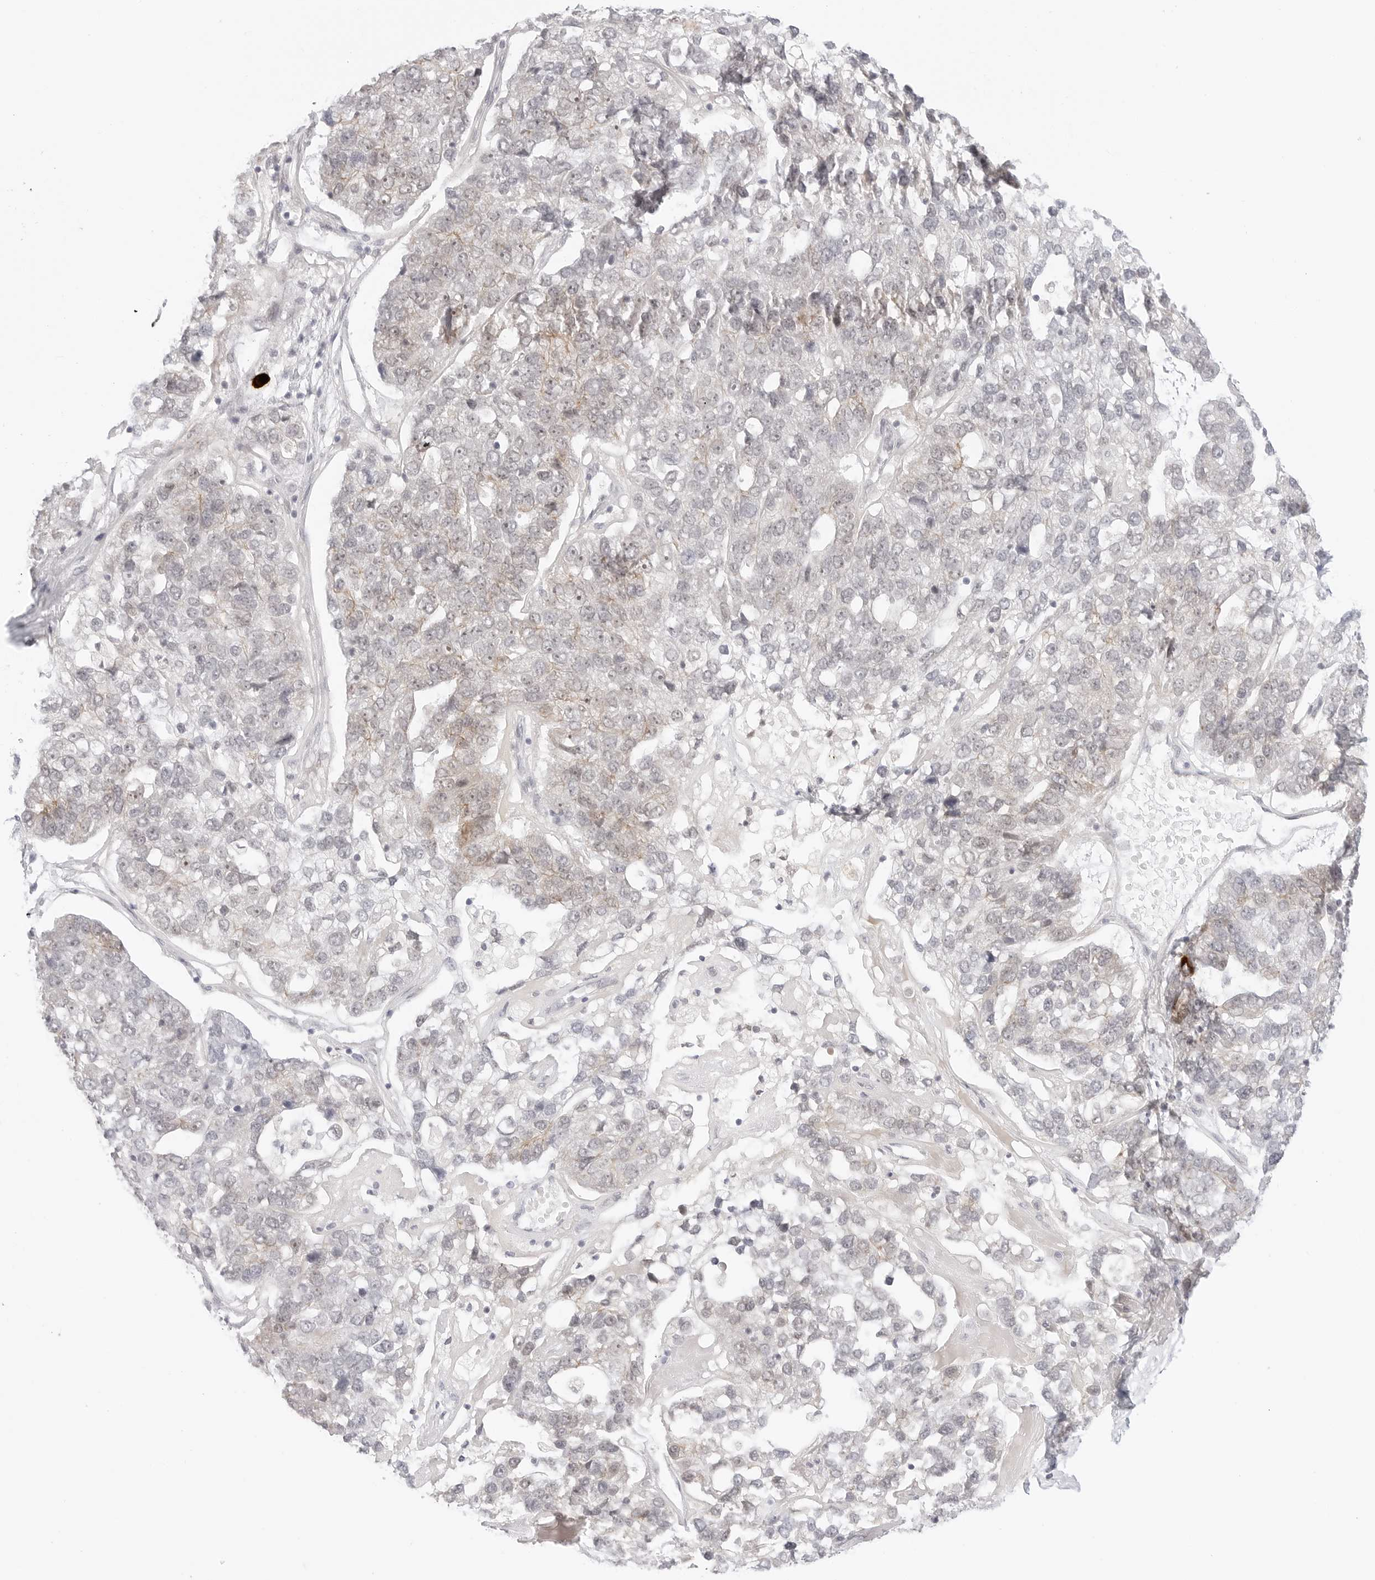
{"staining": {"intensity": "weak", "quantity": "<25%", "location": "cytoplasmic/membranous"}, "tissue": "pancreatic cancer", "cell_type": "Tumor cells", "image_type": "cancer", "snomed": [{"axis": "morphology", "description": "Adenocarcinoma, NOS"}, {"axis": "topography", "description": "Pancreas"}], "caption": "IHC image of pancreatic cancer (adenocarcinoma) stained for a protein (brown), which displays no staining in tumor cells.", "gene": "HIPK3", "patient": {"sex": "female", "age": 61}}